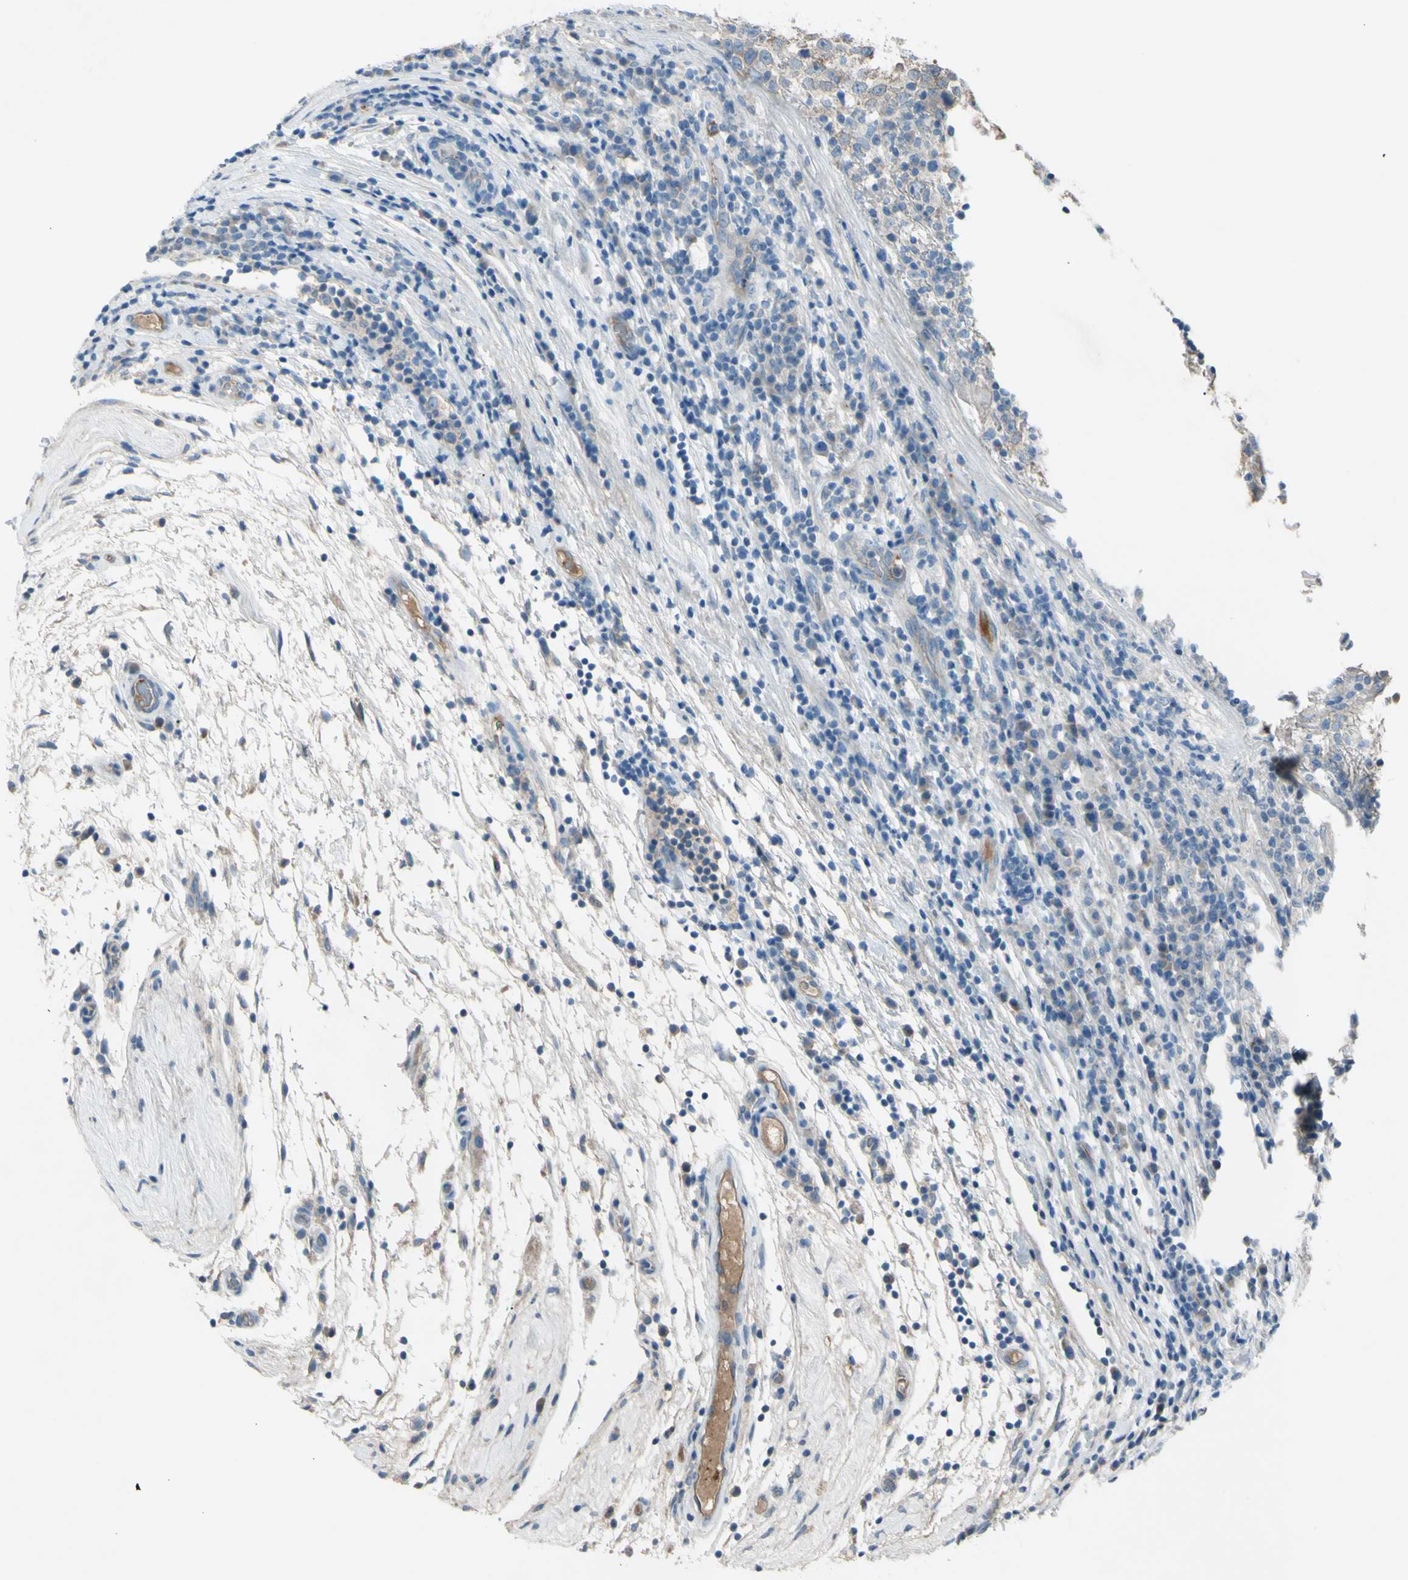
{"staining": {"intensity": "weak", "quantity": "25%-75%", "location": "cytoplasmic/membranous"}, "tissue": "testis cancer", "cell_type": "Tumor cells", "image_type": "cancer", "snomed": [{"axis": "morphology", "description": "Seminoma, NOS"}, {"axis": "topography", "description": "Testis"}], "caption": "Seminoma (testis) stained with a protein marker displays weak staining in tumor cells.", "gene": "ATRN", "patient": {"sex": "male", "age": 43}}